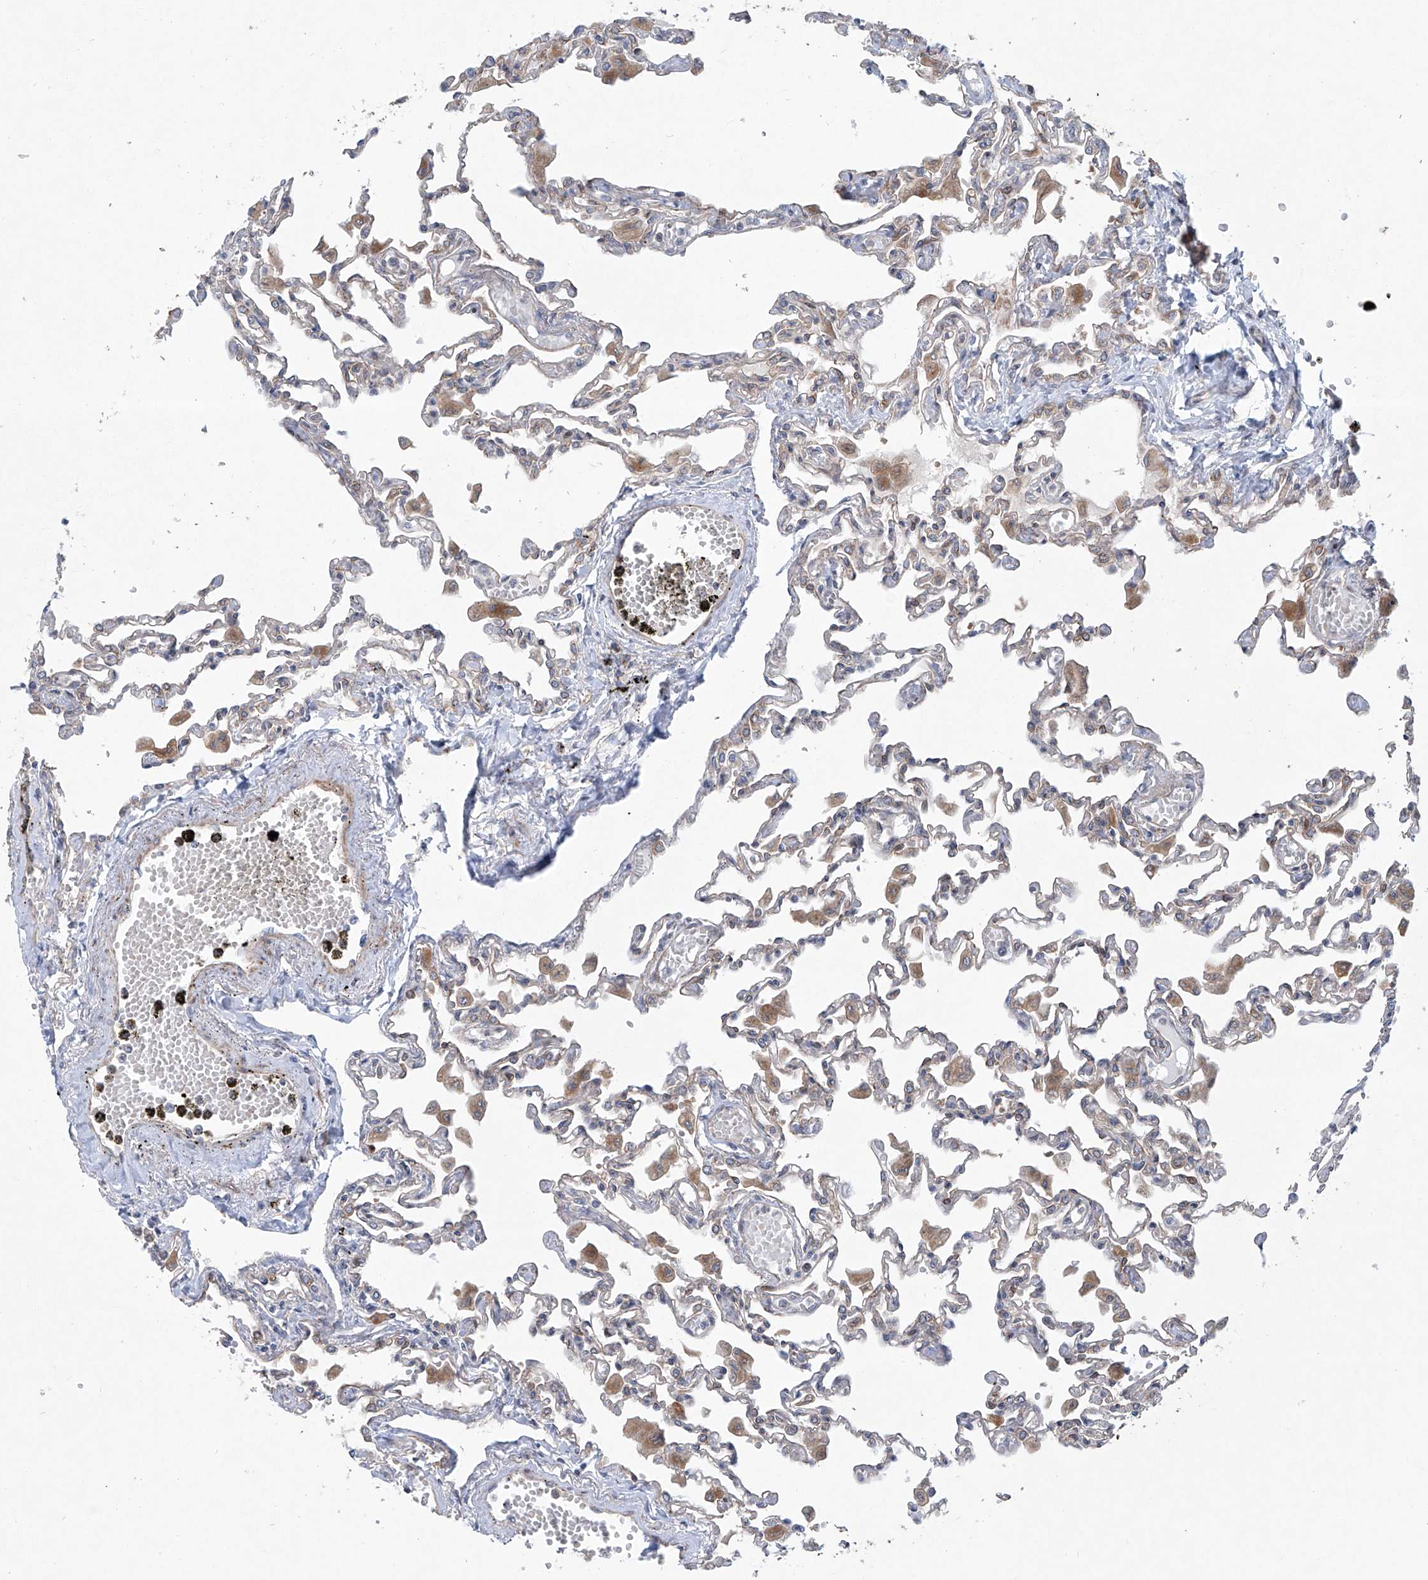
{"staining": {"intensity": "weak", "quantity": "<25%", "location": "cytoplasmic/membranous"}, "tissue": "lung", "cell_type": "Alveolar cells", "image_type": "normal", "snomed": [{"axis": "morphology", "description": "Normal tissue, NOS"}, {"axis": "topography", "description": "Bronchus"}, {"axis": "topography", "description": "Lung"}], "caption": "Protein analysis of benign lung reveals no significant positivity in alveolar cells. (Stains: DAB (3,3'-diaminobenzidine) immunohistochemistry (IHC) with hematoxylin counter stain, Microscopy: brightfield microscopy at high magnification).", "gene": "KLC4", "patient": {"sex": "female", "age": 49}}